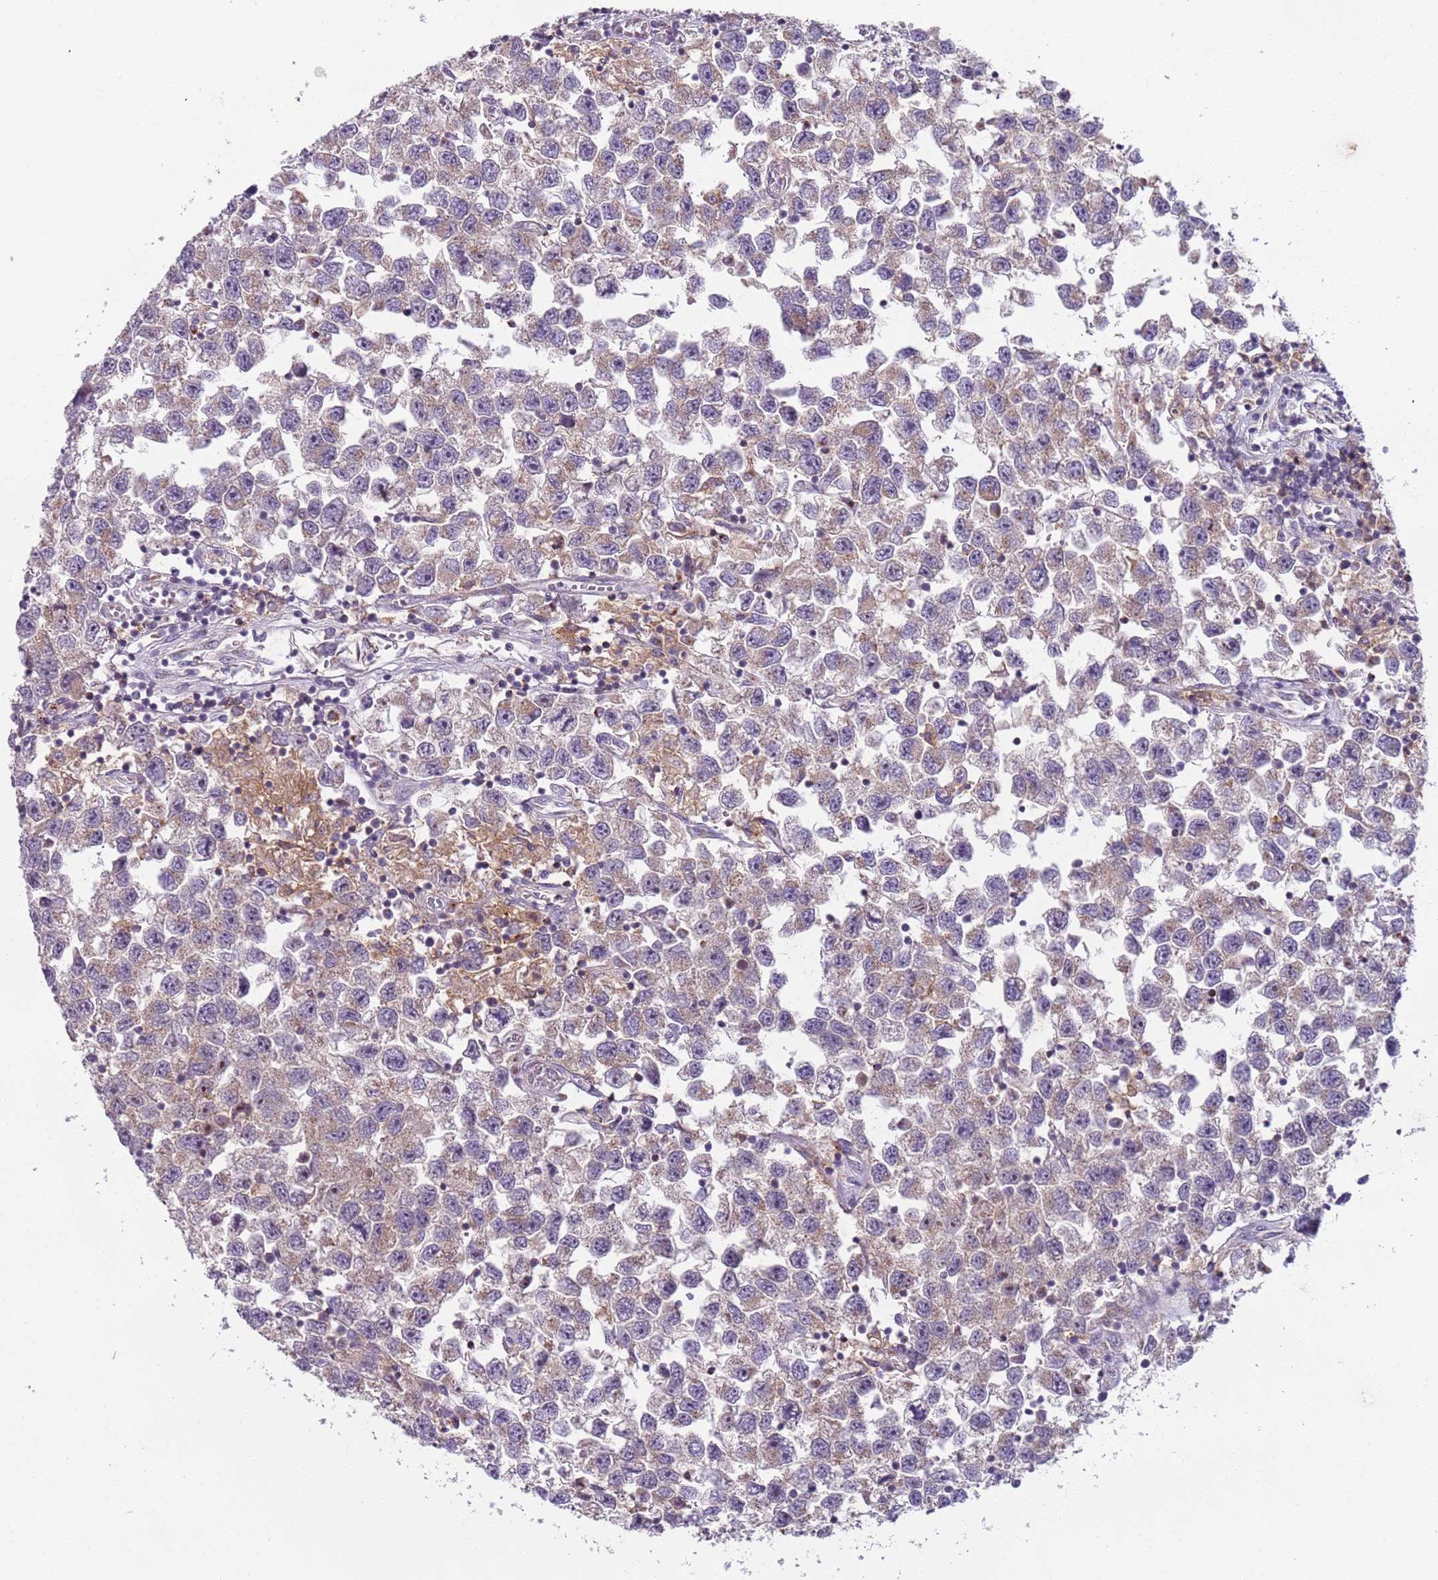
{"staining": {"intensity": "weak", "quantity": "25%-75%", "location": "cytoplasmic/membranous"}, "tissue": "testis cancer", "cell_type": "Tumor cells", "image_type": "cancer", "snomed": [{"axis": "morphology", "description": "Seminoma, NOS"}, {"axis": "topography", "description": "Testis"}], "caption": "Protein expression by IHC reveals weak cytoplasmic/membranous positivity in approximately 25%-75% of tumor cells in testis cancer (seminoma).", "gene": "AKTIP", "patient": {"sex": "male", "age": 26}}